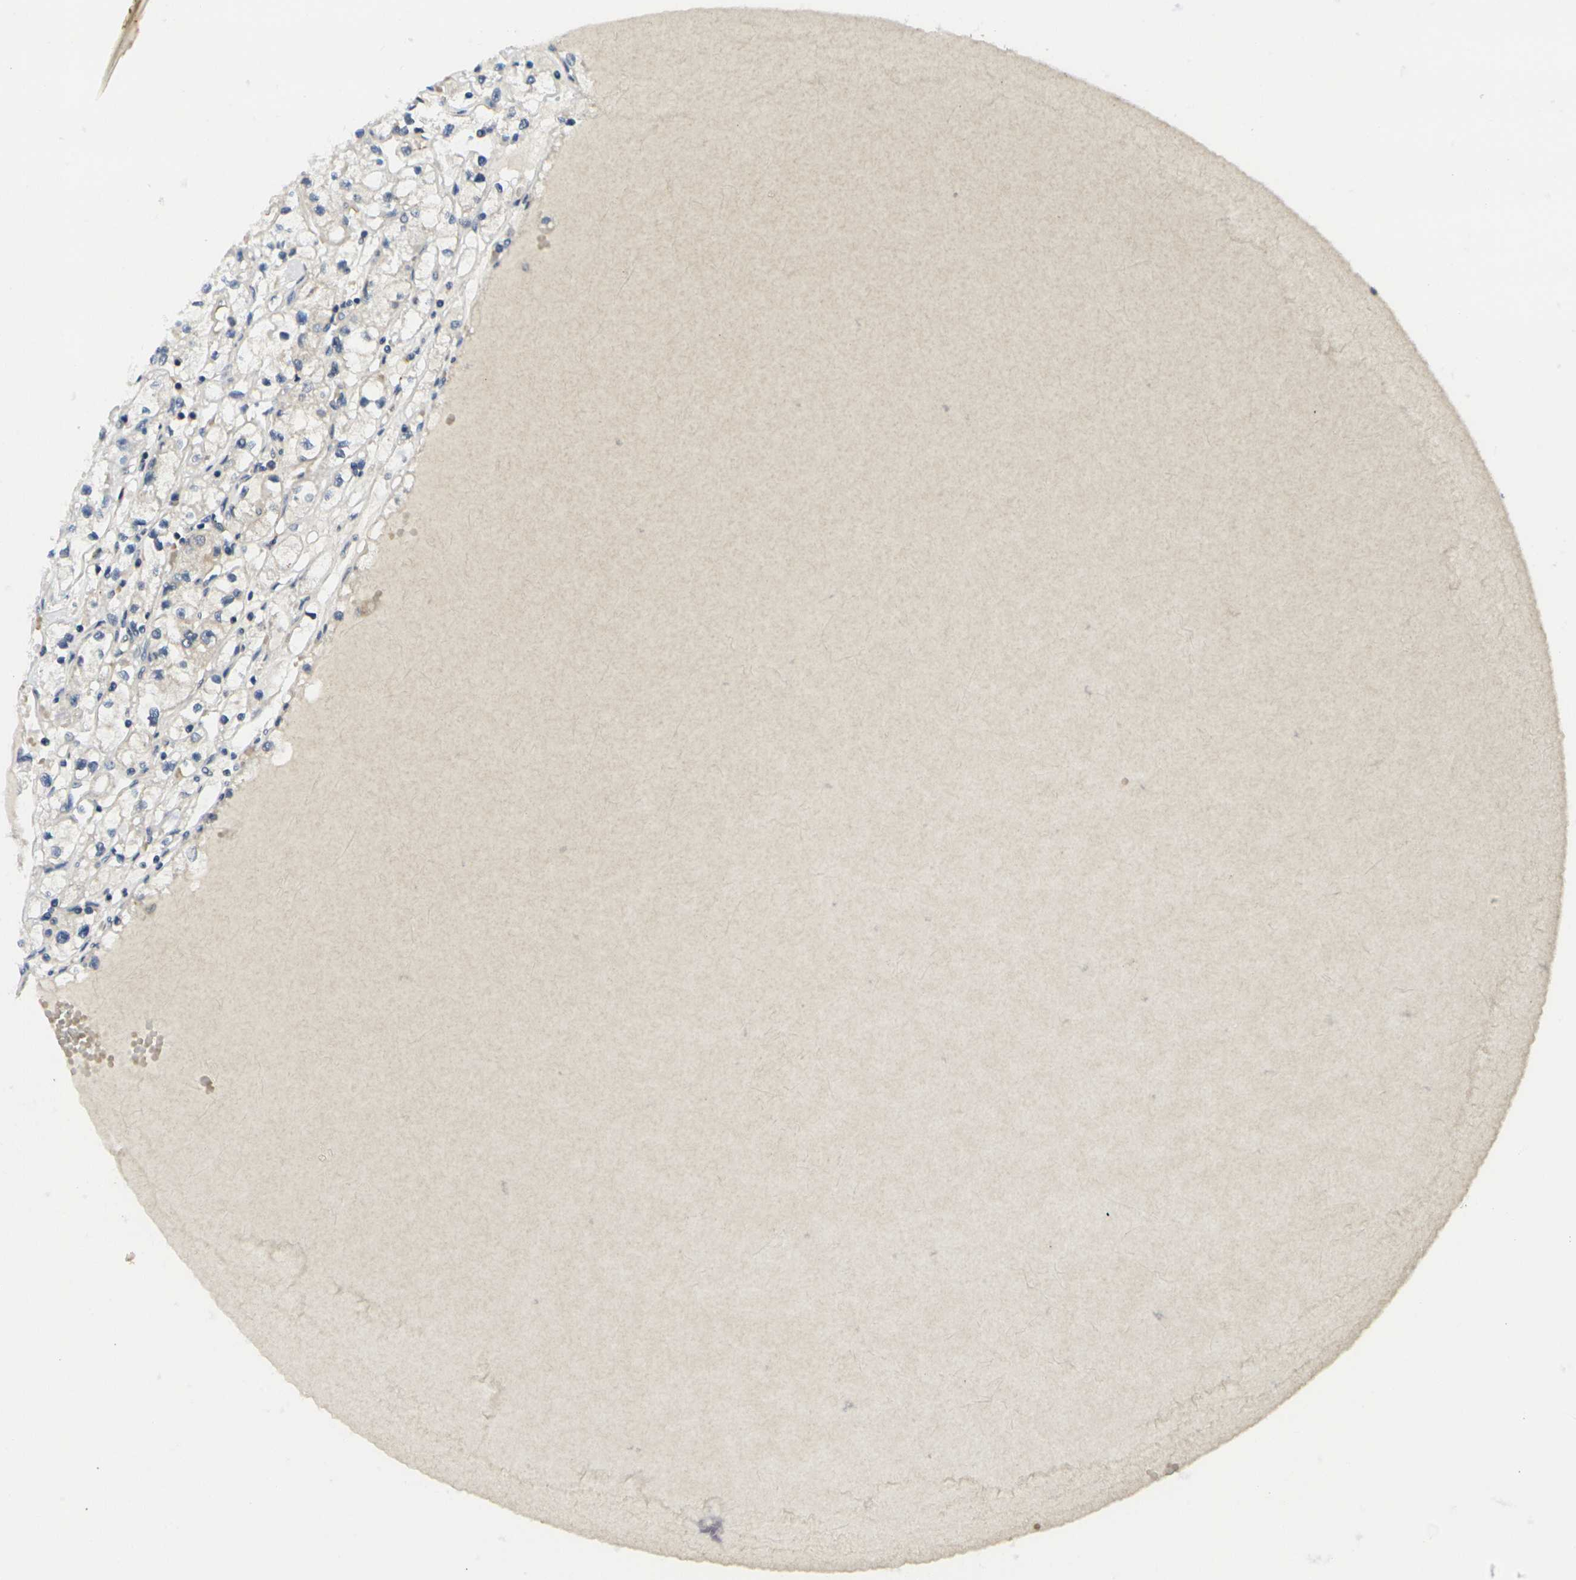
{"staining": {"intensity": "negative", "quantity": "none", "location": "none"}, "tissue": "renal cancer", "cell_type": "Tumor cells", "image_type": "cancer", "snomed": [{"axis": "morphology", "description": "Adenocarcinoma, NOS"}, {"axis": "topography", "description": "Kidney"}], "caption": "Immunohistochemistry image of neoplastic tissue: human renal cancer stained with DAB (3,3'-diaminobenzidine) demonstrates no significant protein expression in tumor cells. (DAB (3,3'-diaminobenzidine) immunohistochemistry (IHC) visualized using brightfield microscopy, high magnification).", "gene": "MINAR2", "patient": {"sex": "male", "age": 56}}